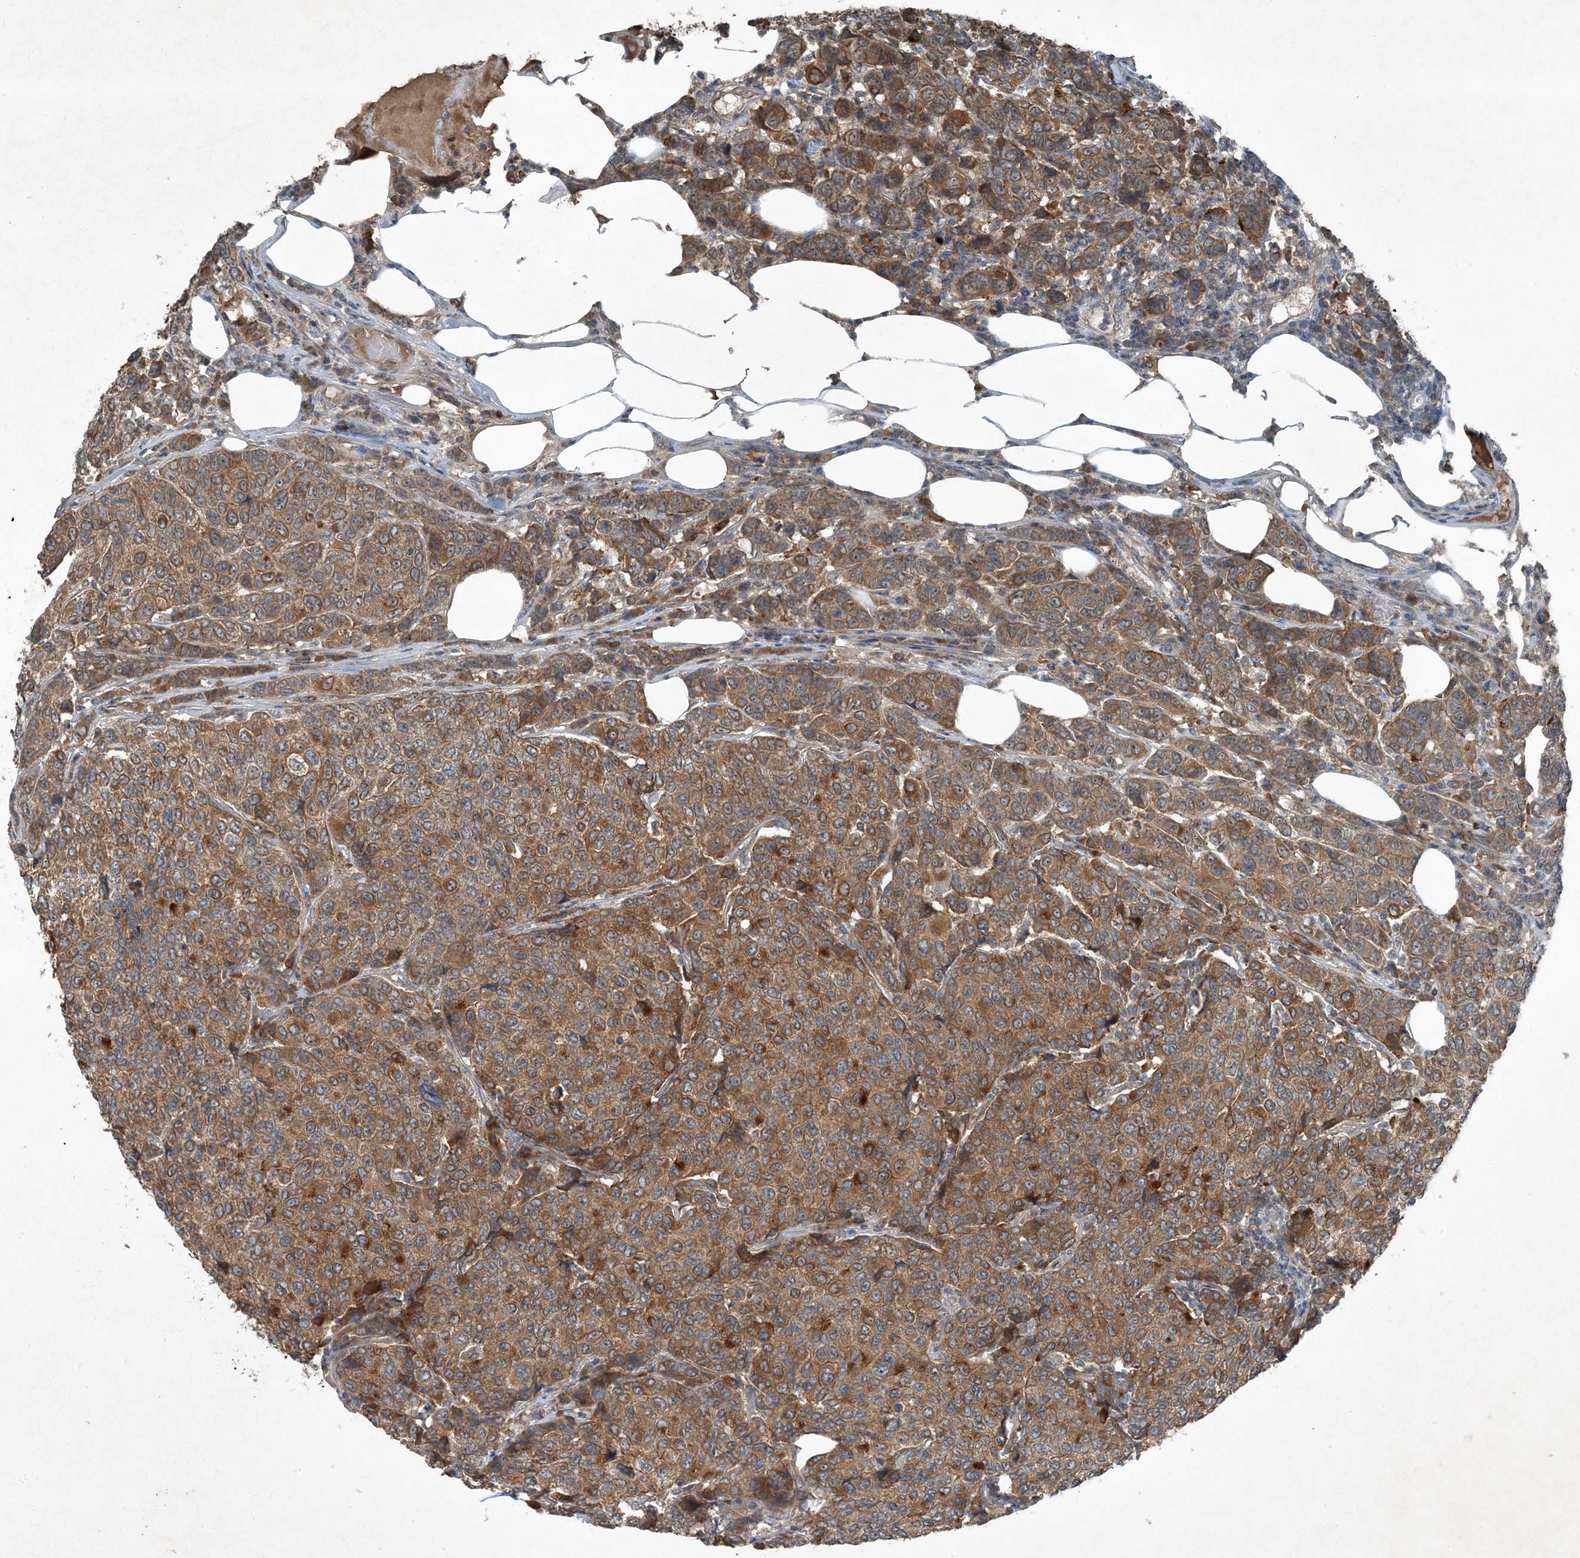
{"staining": {"intensity": "moderate", "quantity": ">75%", "location": "cytoplasmic/membranous"}, "tissue": "breast cancer", "cell_type": "Tumor cells", "image_type": "cancer", "snomed": [{"axis": "morphology", "description": "Duct carcinoma"}, {"axis": "topography", "description": "Breast"}], "caption": "A medium amount of moderate cytoplasmic/membranous positivity is seen in about >75% of tumor cells in breast cancer (infiltrating ductal carcinoma) tissue.", "gene": "MDN1", "patient": {"sex": "female", "age": 55}}